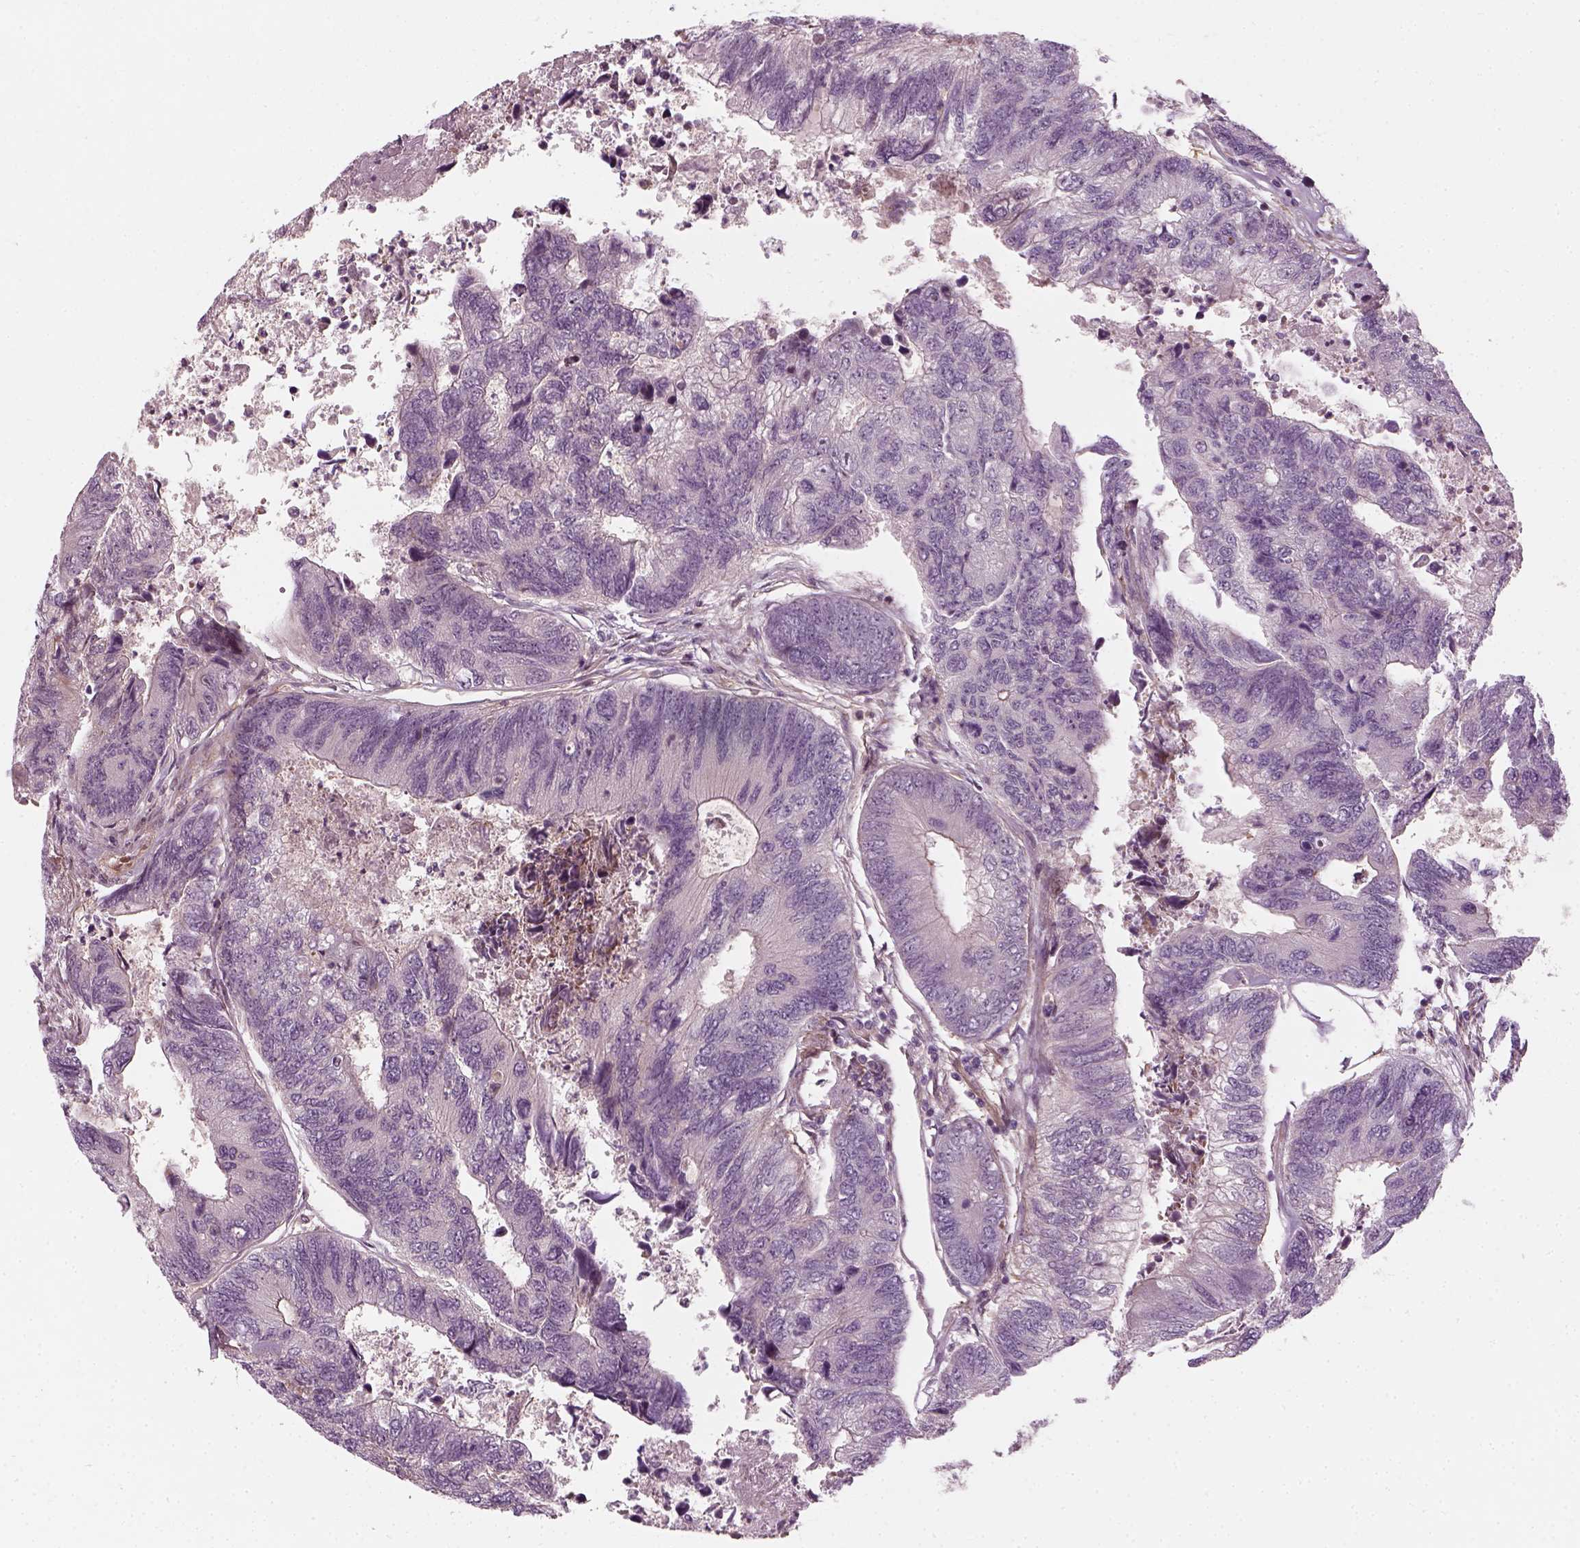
{"staining": {"intensity": "negative", "quantity": "none", "location": "none"}, "tissue": "colorectal cancer", "cell_type": "Tumor cells", "image_type": "cancer", "snomed": [{"axis": "morphology", "description": "Adenocarcinoma, NOS"}, {"axis": "topography", "description": "Colon"}], "caption": "An immunohistochemistry image of adenocarcinoma (colorectal) is shown. There is no staining in tumor cells of adenocarcinoma (colorectal).", "gene": "DNASE1L1", "patient": {"sex": "female", "age": 67}}